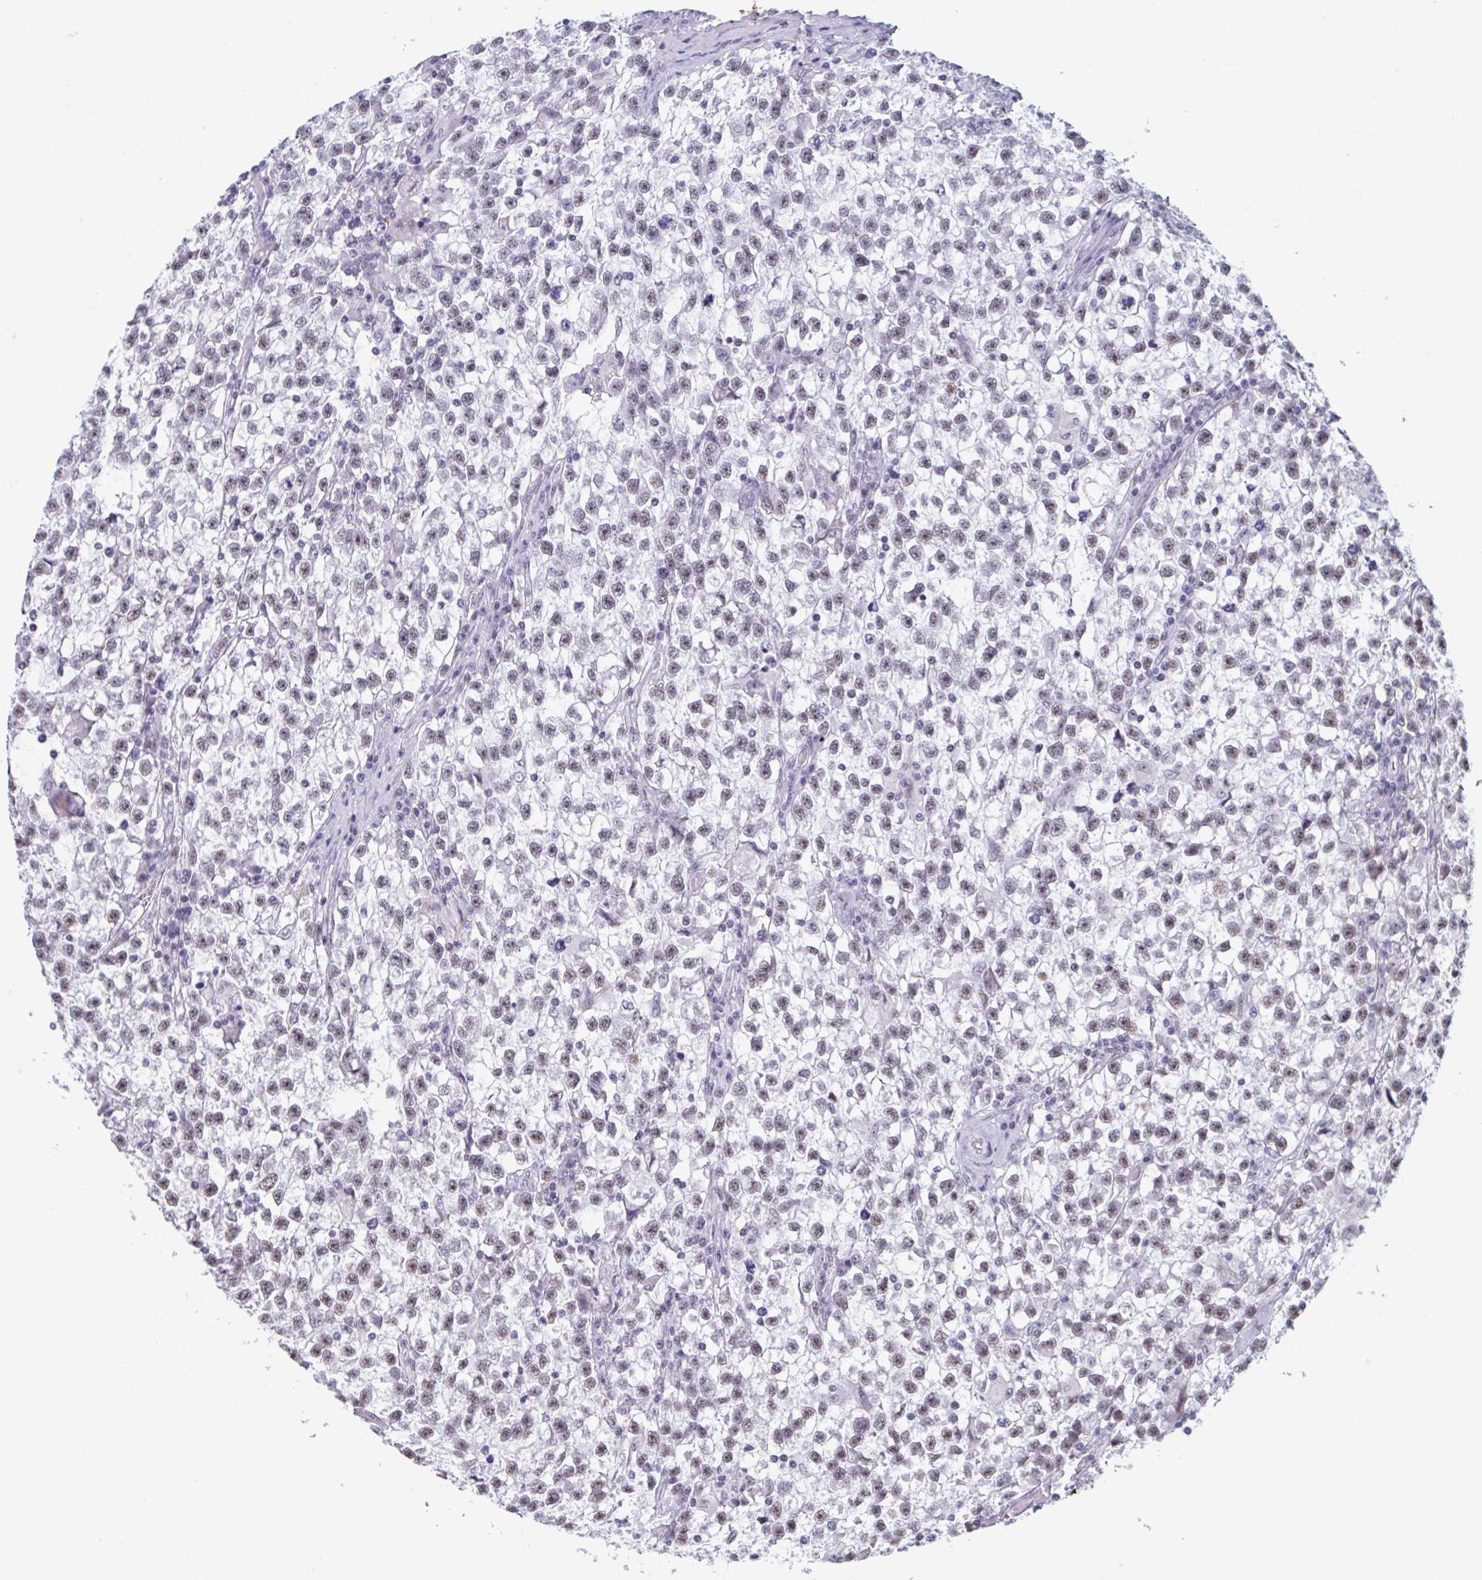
{"staining": {"intensity": "weak", "quantity": "25%-75%", "location": "nuclear"}, "tissue": "testis cancer", "cell_type": "Tumor cells", "image_type": "cancer", "snomed": [{"axis": "morphology", "description": "Seminoma, NOS"}, {"axis": "topography", "description": "Testis"}], "caption": "Testis cancer (seminoma) stained for a protein demonstrates weak nuclear positivity in tumor cells.", "gene": "HSD17B6", "patient": {"sex": "male", "age": 31}}